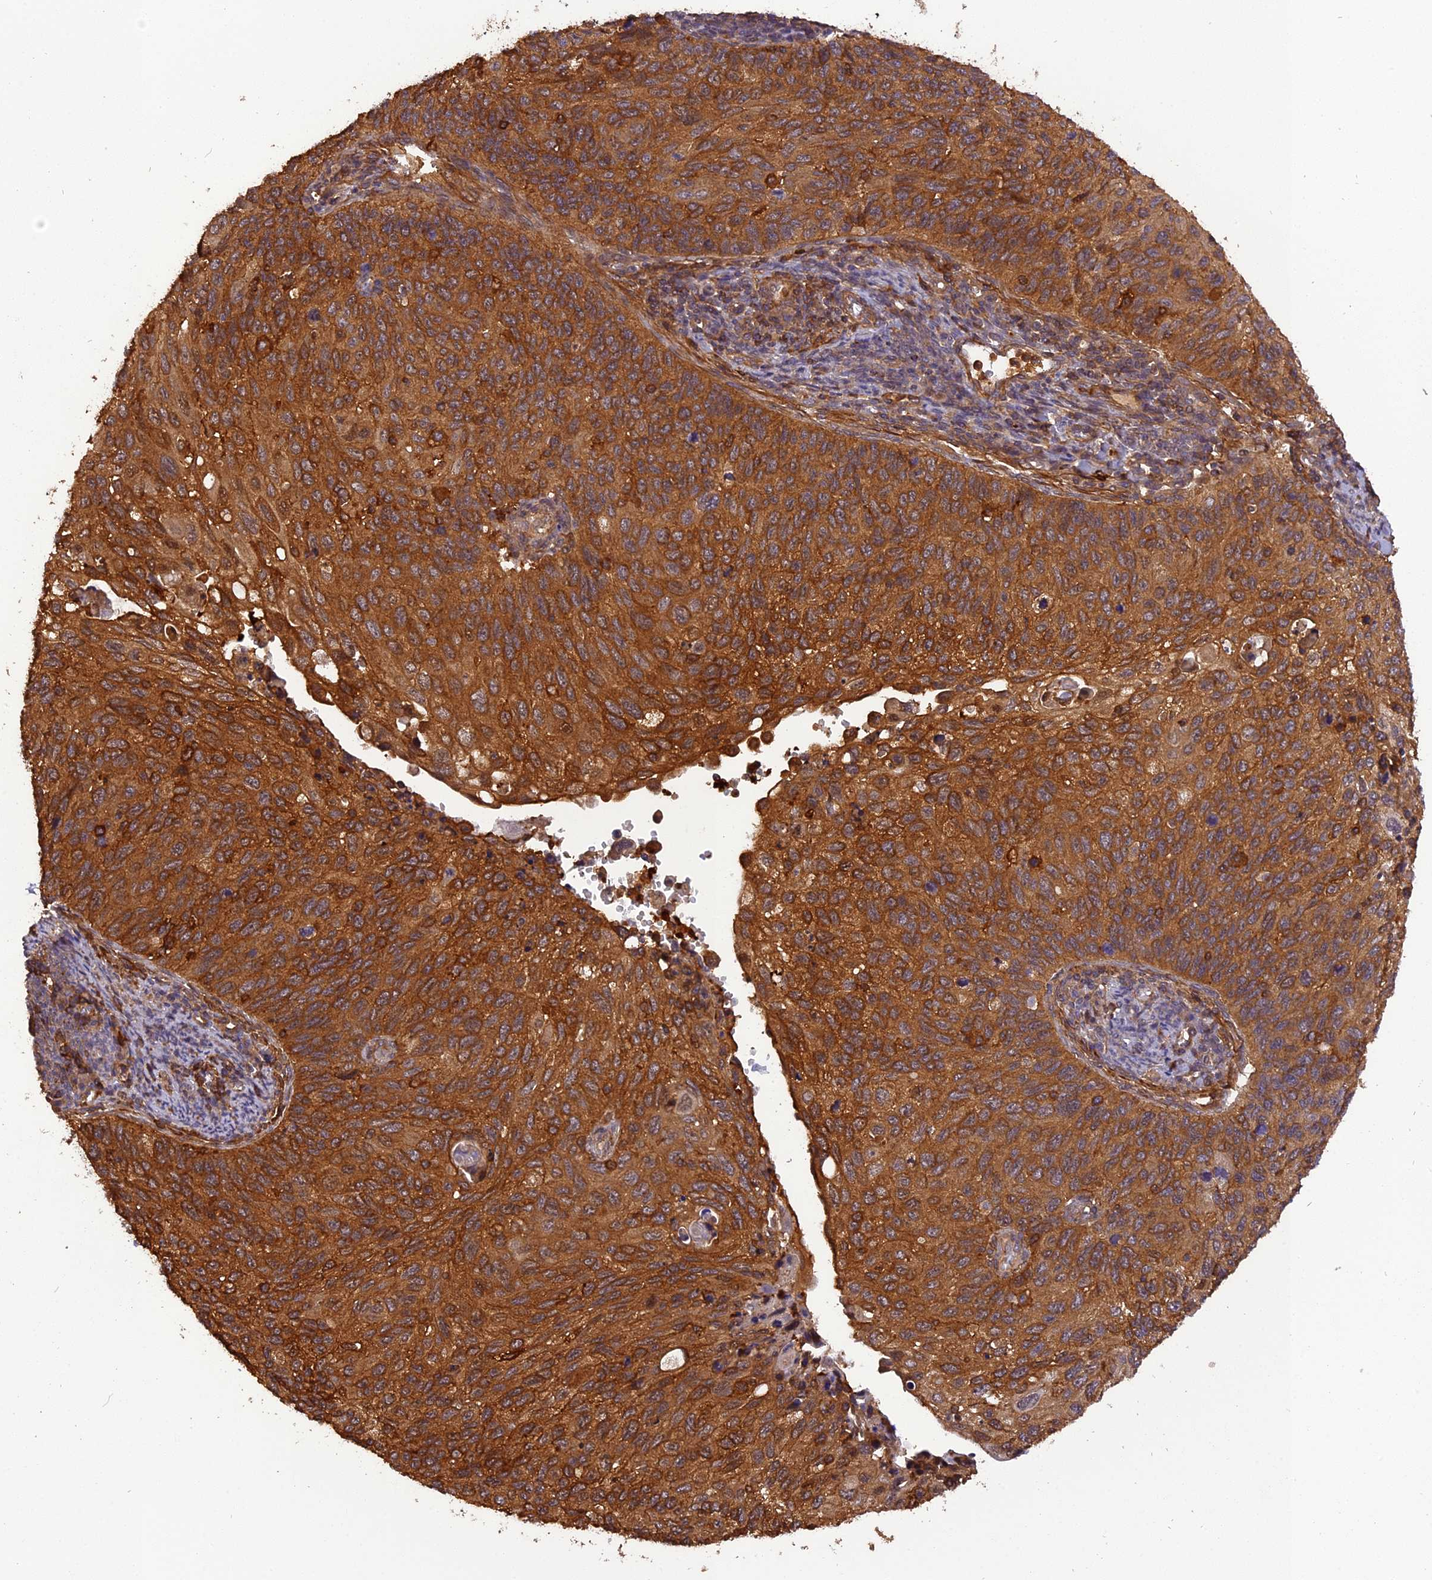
{"staining": {"intensity": "strong", "quantity": ">75%", "location": "cytoplasmic/membranous"}, "tissue": "cervical cancer", "cell_type": "Tumor cells", "image_type": "cancer", "snomed": [{"axis": "morphology", "description": "Squamous cell carcinoma, NOS"}, {"axis": "topography", "description": "Cervix"}], "caption": "About >75% of tumor cells in cervical cancer display strong cytoplasmic/membranous protein expression as visualized by brown immunohistochemical staining.", "gene": "STOML1", "patient": {"sex": "female", "age": 70}}